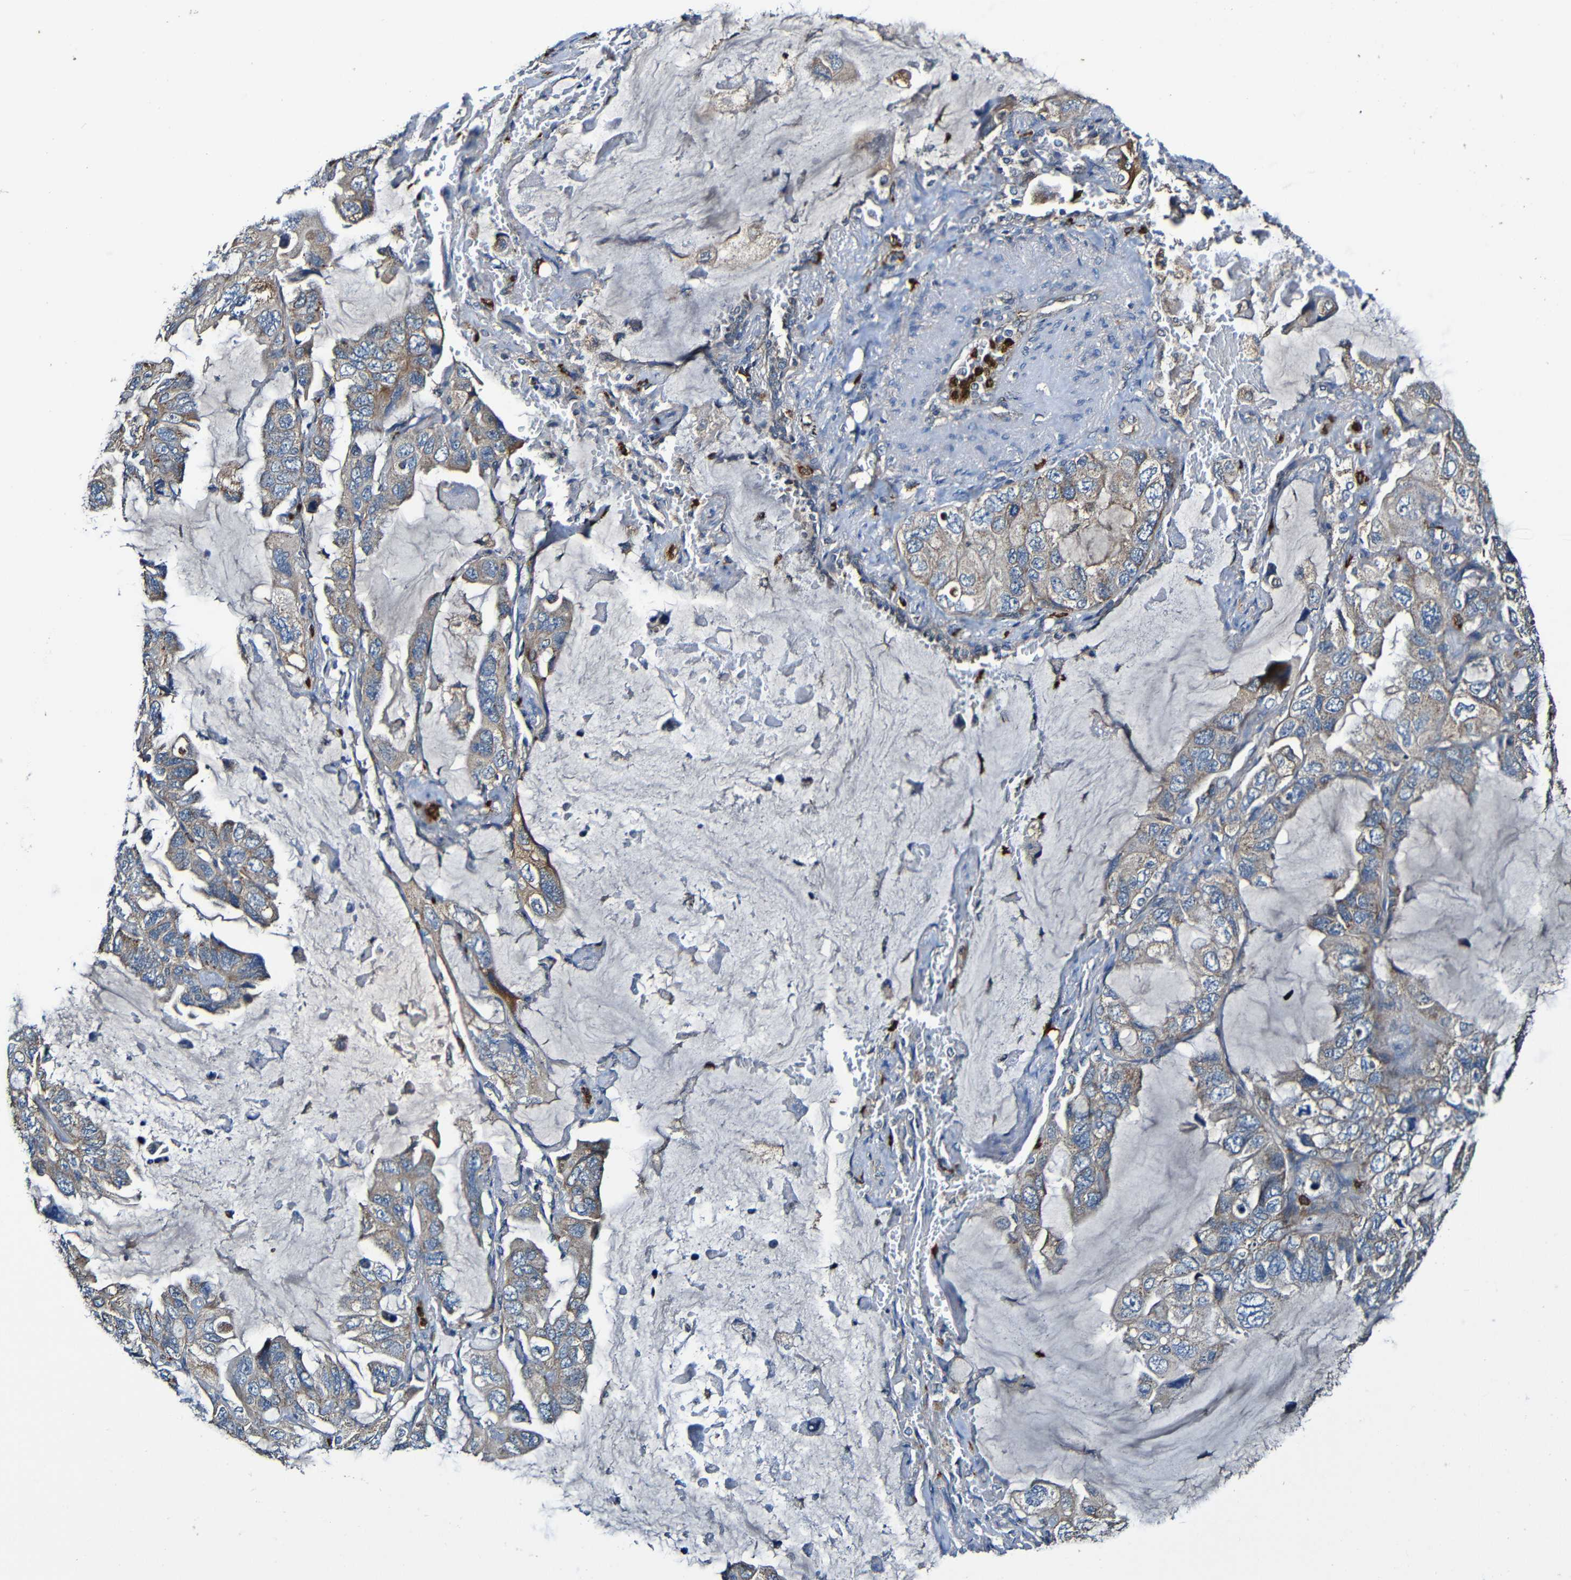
{"staining": {"intensity": "weak", "quantity": "25%-75%", "location": "cytoplasmic/membranous"}, "tissue": "lung cancer", "cell_type": "Tumor cells", "image_type": "cancer", "snomed": [{"axis": "morphology", "description": "Squamous cell carcinoma, NOS"}, {"axis": "topography", "description": "Lung"}], "caption": "Lung squamous cell carcinoma tissue displays weak cytoplasmic/membranous staining in approximately 25%-75% of tumor cells", "gene": "ADAM15", "patient": {"sex": "female", "age": 73}}